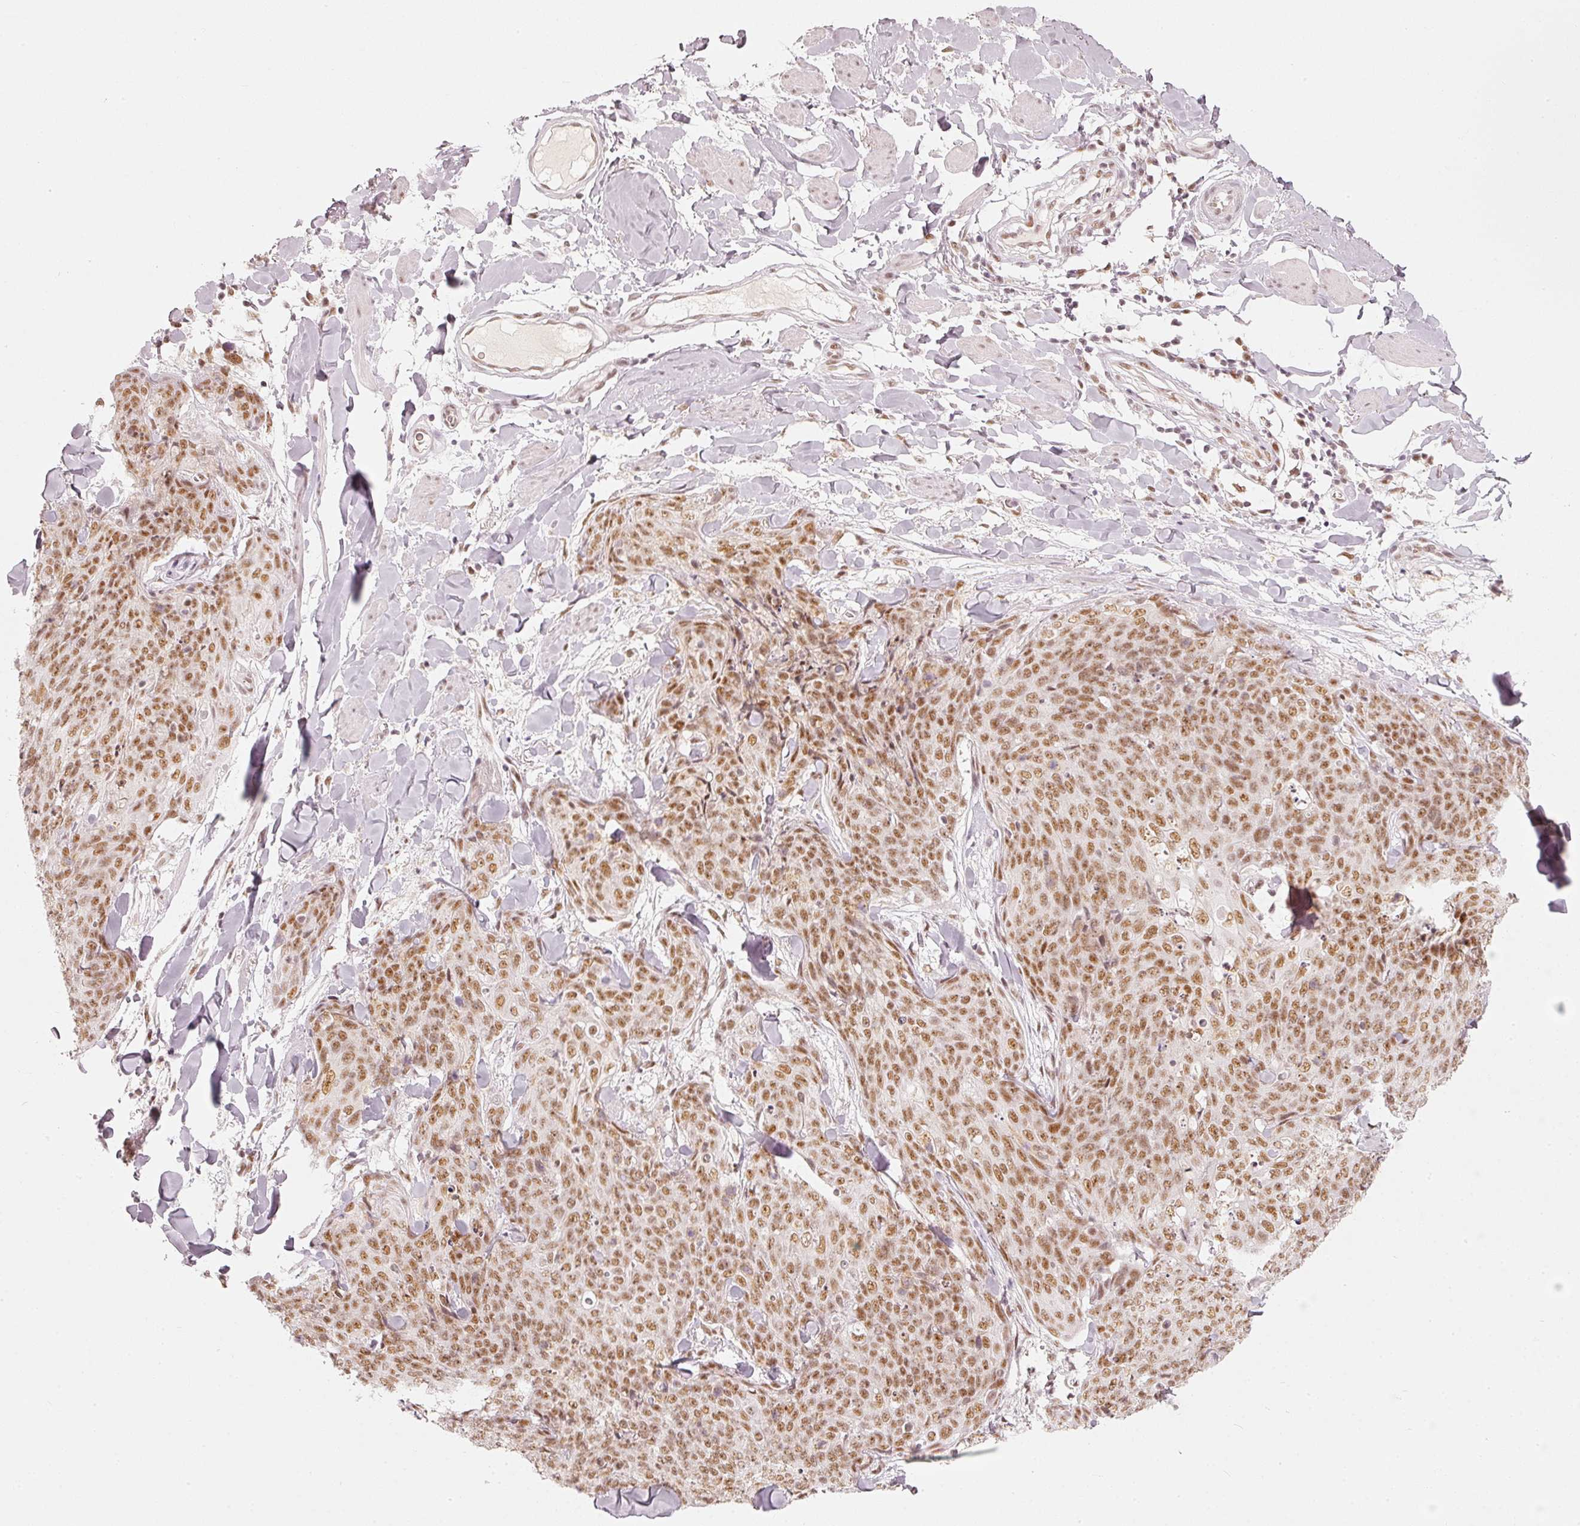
{"staining": {"intensity": "moderate", "quantity": ">75%", "location": "nuclear"}, "tissue": "skin cancer", "cell_type": "Tumor cells", "image_type": "cancer", "snomed": [{"axis": "morphology", "description": "Squamous cell carcinoma, NOS"}, {"axis": "topography", "description": "Skin"}, {"axis": "topography", "description": "Vulva"}], "caption": "Squamous cell carcinoma (skin) stained with IHC shows moderate nuclear expression in approximately >75% of tumor cells.", "gene": "PPP1R10", "patient": {"sex": "female", "age": 85}}